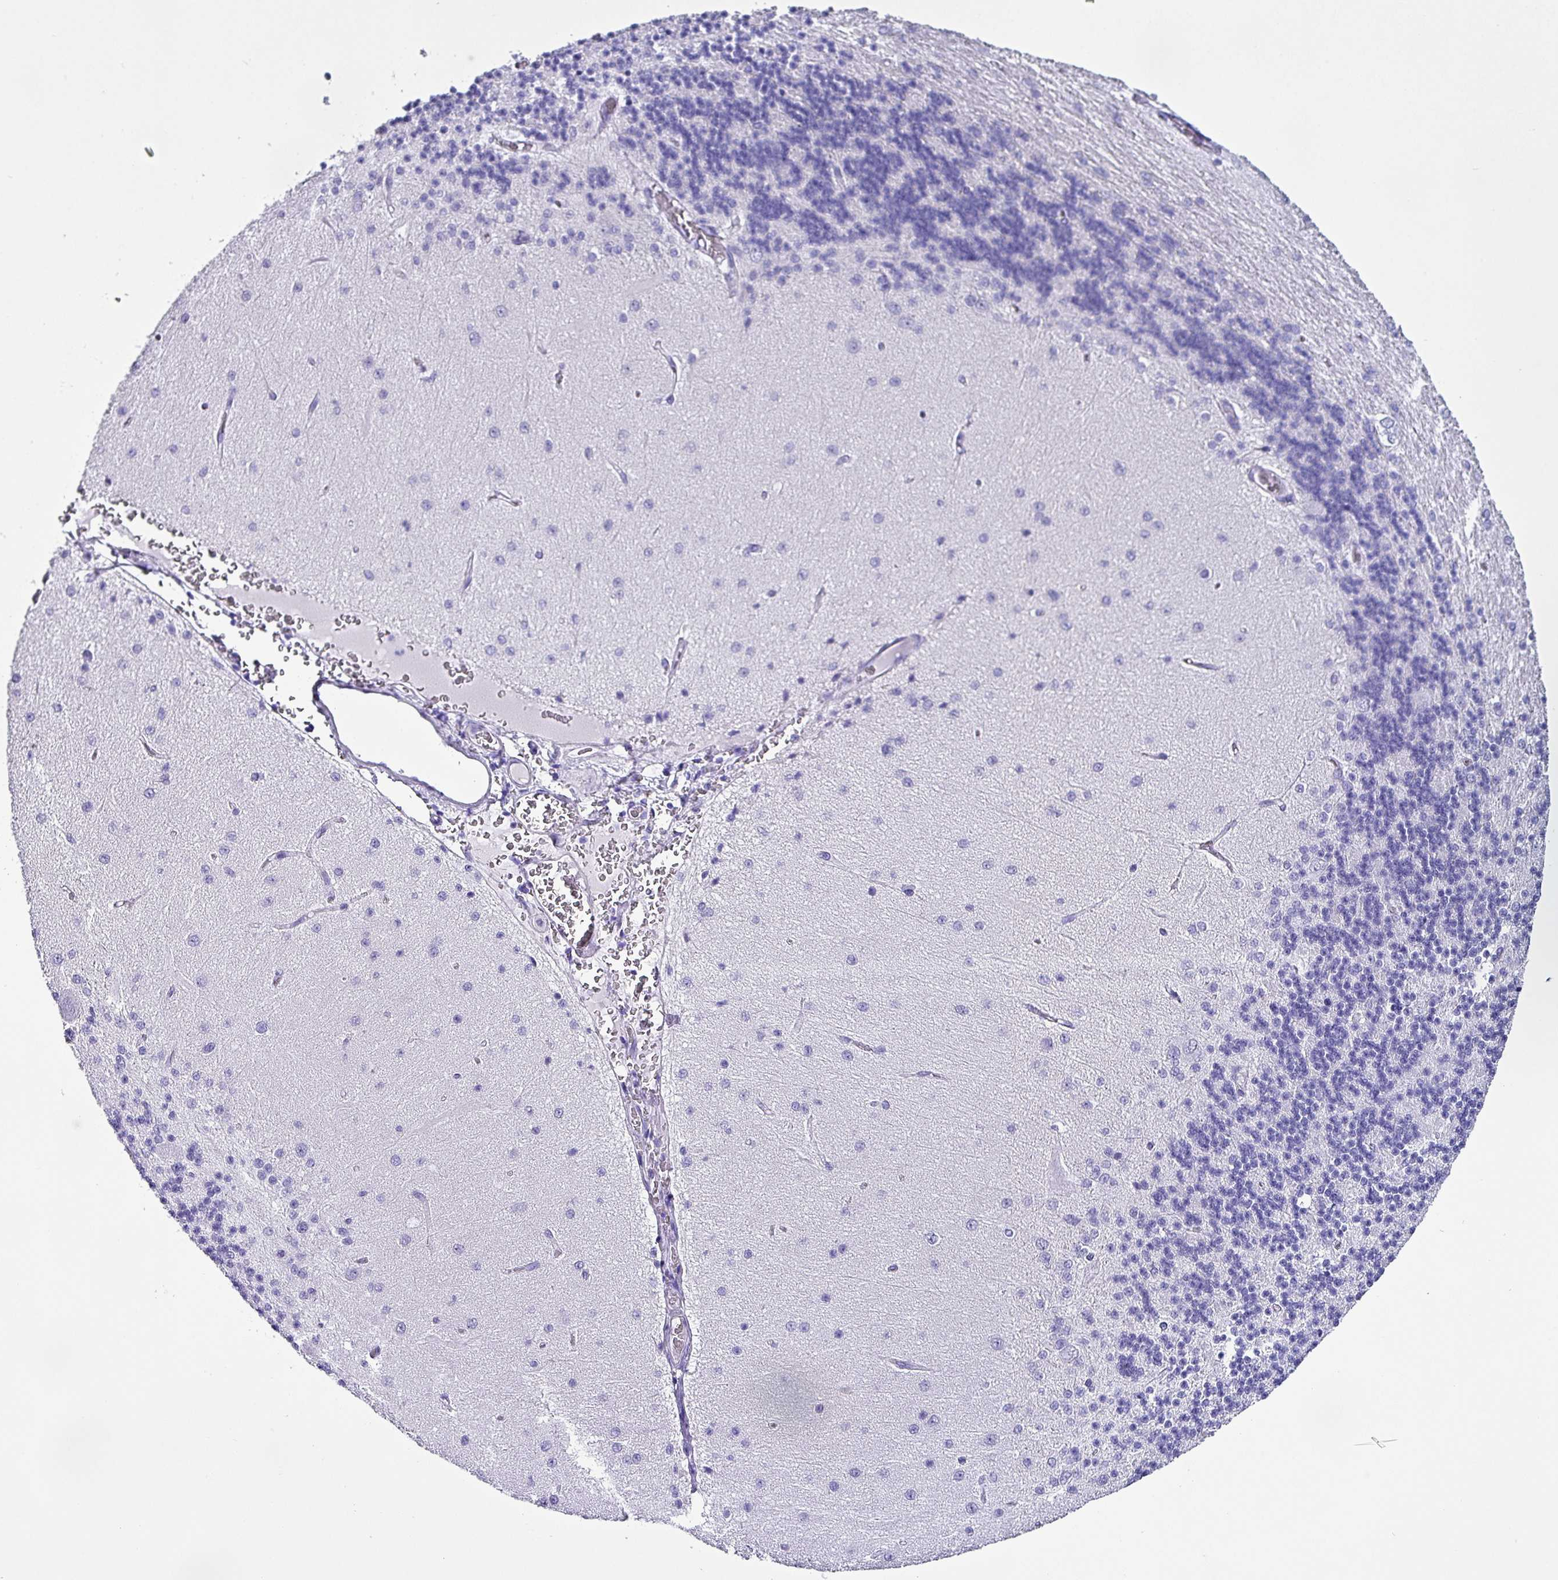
{"staining": {"intensity": "negative", "quantity": "none", "location": "none"}, "tissue": "cerebellum", "cell_type": "Cells in granular layer", "image_type": "normal", "snomed": [{"axis": "morphology", "description": "Normal tissue, NOS"}, {"axis": "topography", "description": "Cerebellum"}], "caption": "This is a micrograph of IHC staining of benign cerebellum, which shows no staining in cells in granular layer. Brightfield microscopy of immunohistochemistry stained with DAB (brown) and hematoxylin (blue), captured at high magnification.", "gene": "KRT6A", "patient": {"sex": "female", "age": 29}}